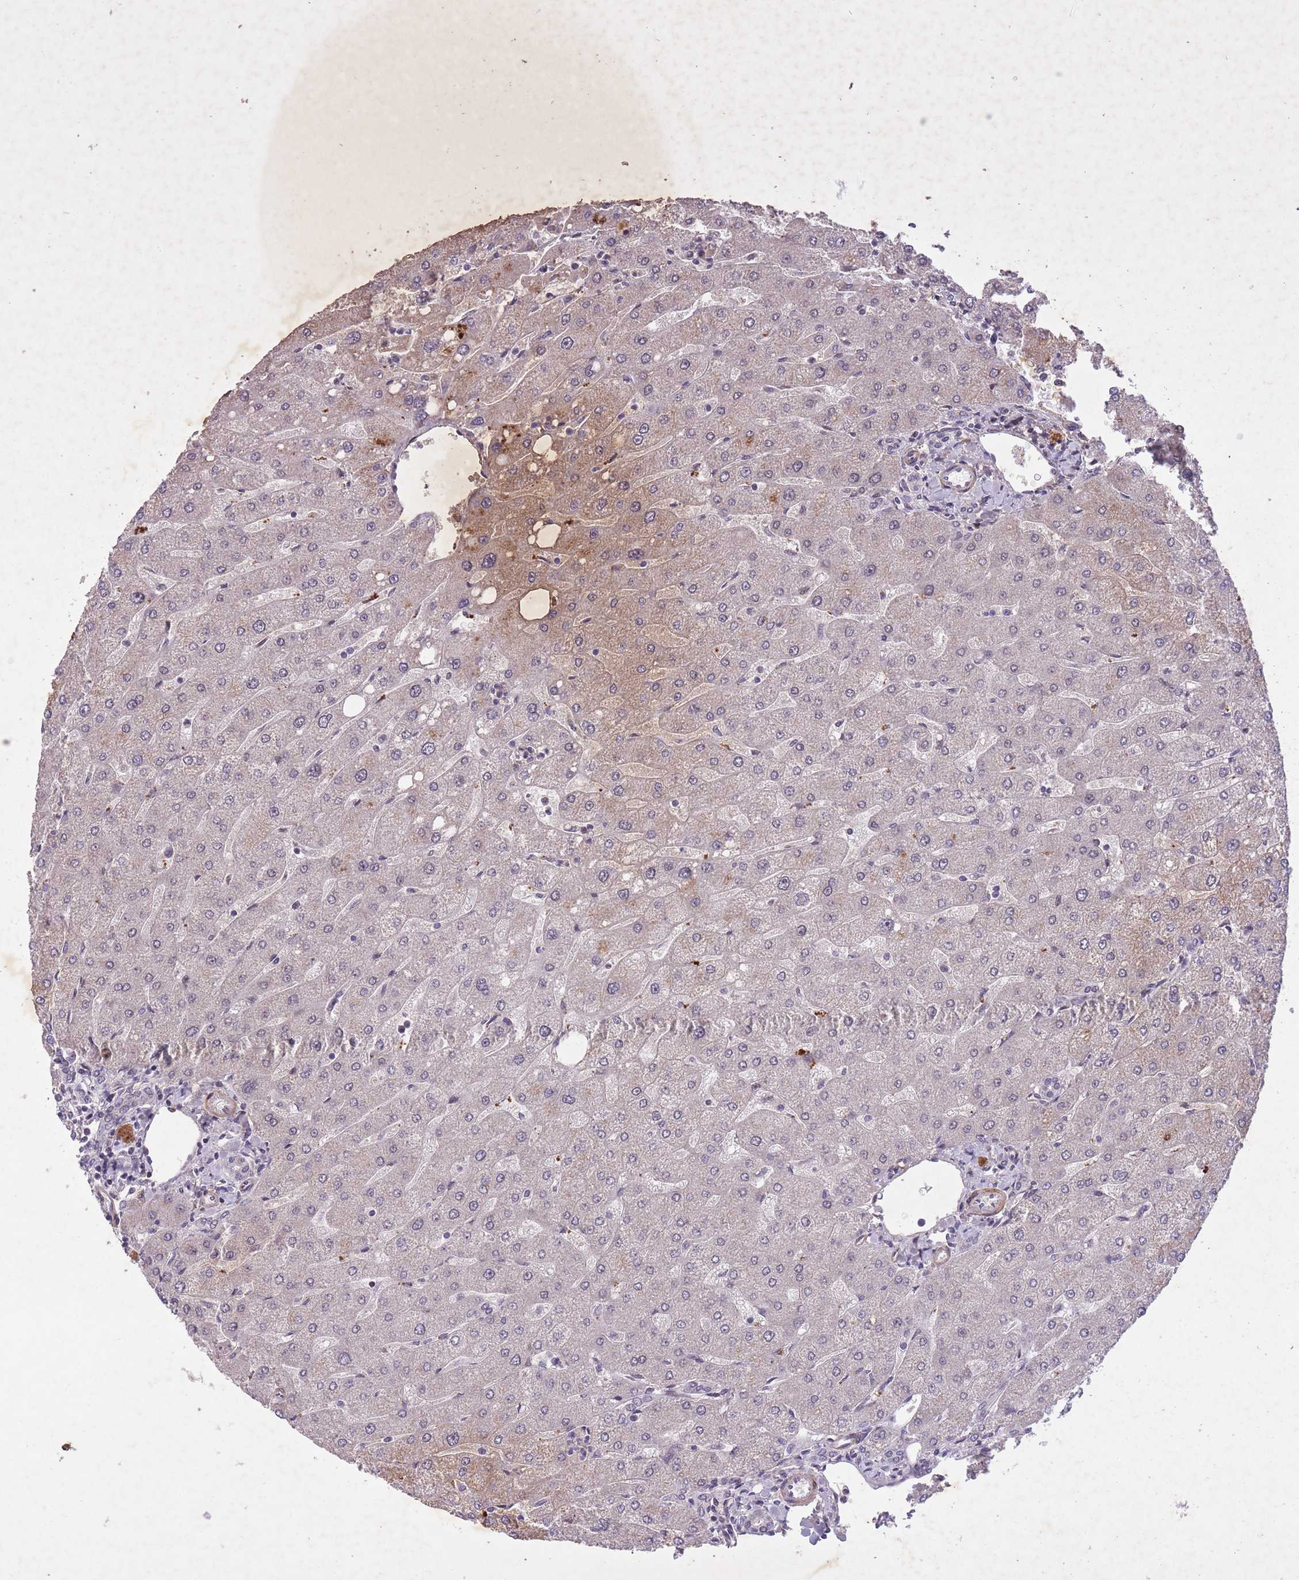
{"staining": {"intensity": "negative", "quantity": "none", "location": "none"}, "tissue": "liver", "cell_type": "Cholangiocytes", "image_type": "normal", "snomed": [{"axis": "morphology", "description": "Normal tissue, NOS"}, {"axis": "topography", "description": "Liver"}], "caption": "This is a image of immunohistochemistry (IHC) staining of benign liver, which shows no staining in cholangiocytes. (DAB (3,3'-diaminobenzidine) immunohistochemistry visualized using brightfield microscopy, high magnification).", "gene": "CBX6", "patient": {"sex": "male", "age": 67}}